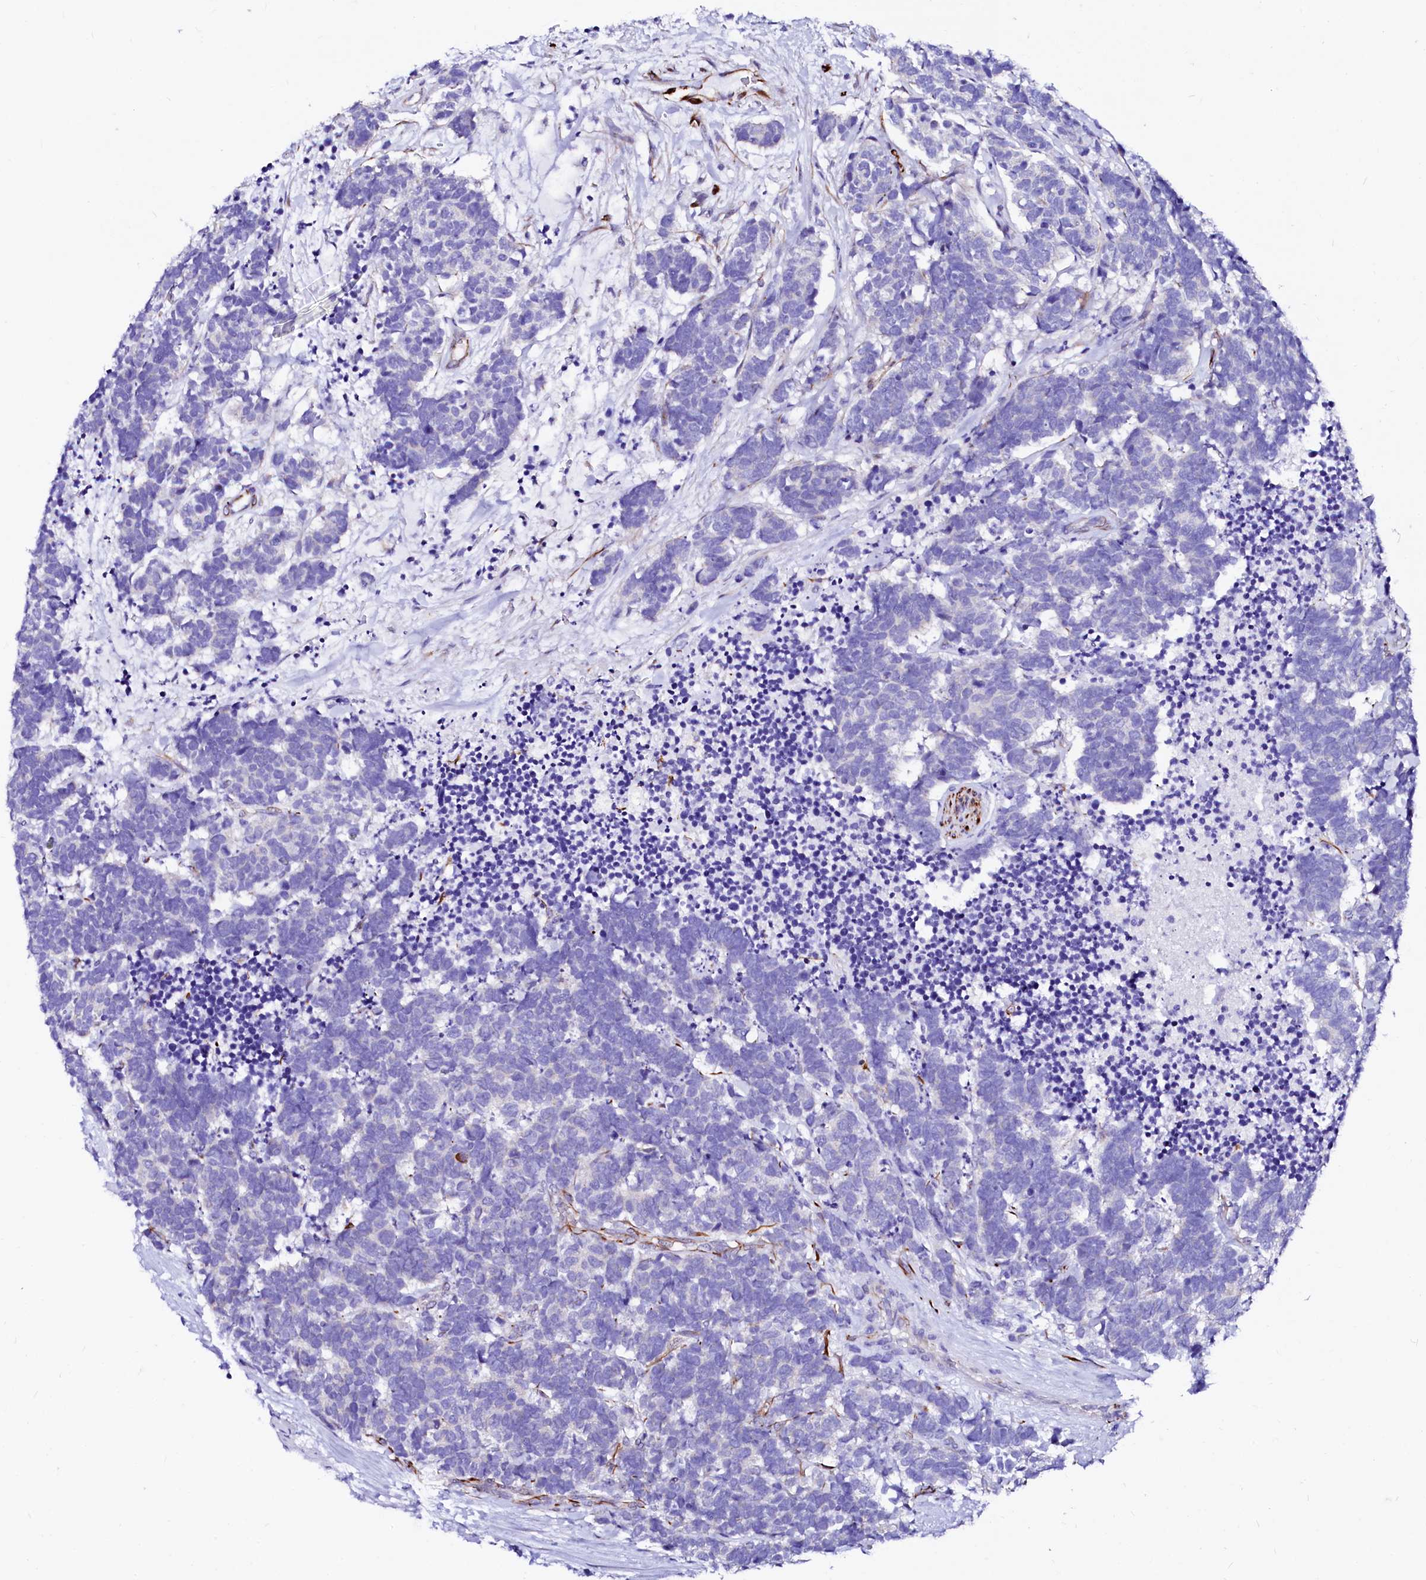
{"staining": {"intensity": "negative", "quantity": "none", "location": "none"}, "tissue": "carcinoid", "cell_type": "Tumor cells", "image_type": "cancer", "snomed": [{"axis": "morphology", "description": "Carcinoma, NOS"}, {"axis": "morphology", "description": "Carcinoid, malignant, NOS"}, {"axis": "topography", "description": "Urinary bladder"}], "caption": "IHC histopathology image of carcinoid stained for a protein (brown), which displays no positivity in tumor cells. The staining was performed using DAB (3,3'-diaminobenzidine) to visualize the protein expression in brown, while the nuclei were stained in blue with hematoxylin (Magnification: 20x).", "gene": "SFR1", "patient": {"sex": "male", "age": 57}}